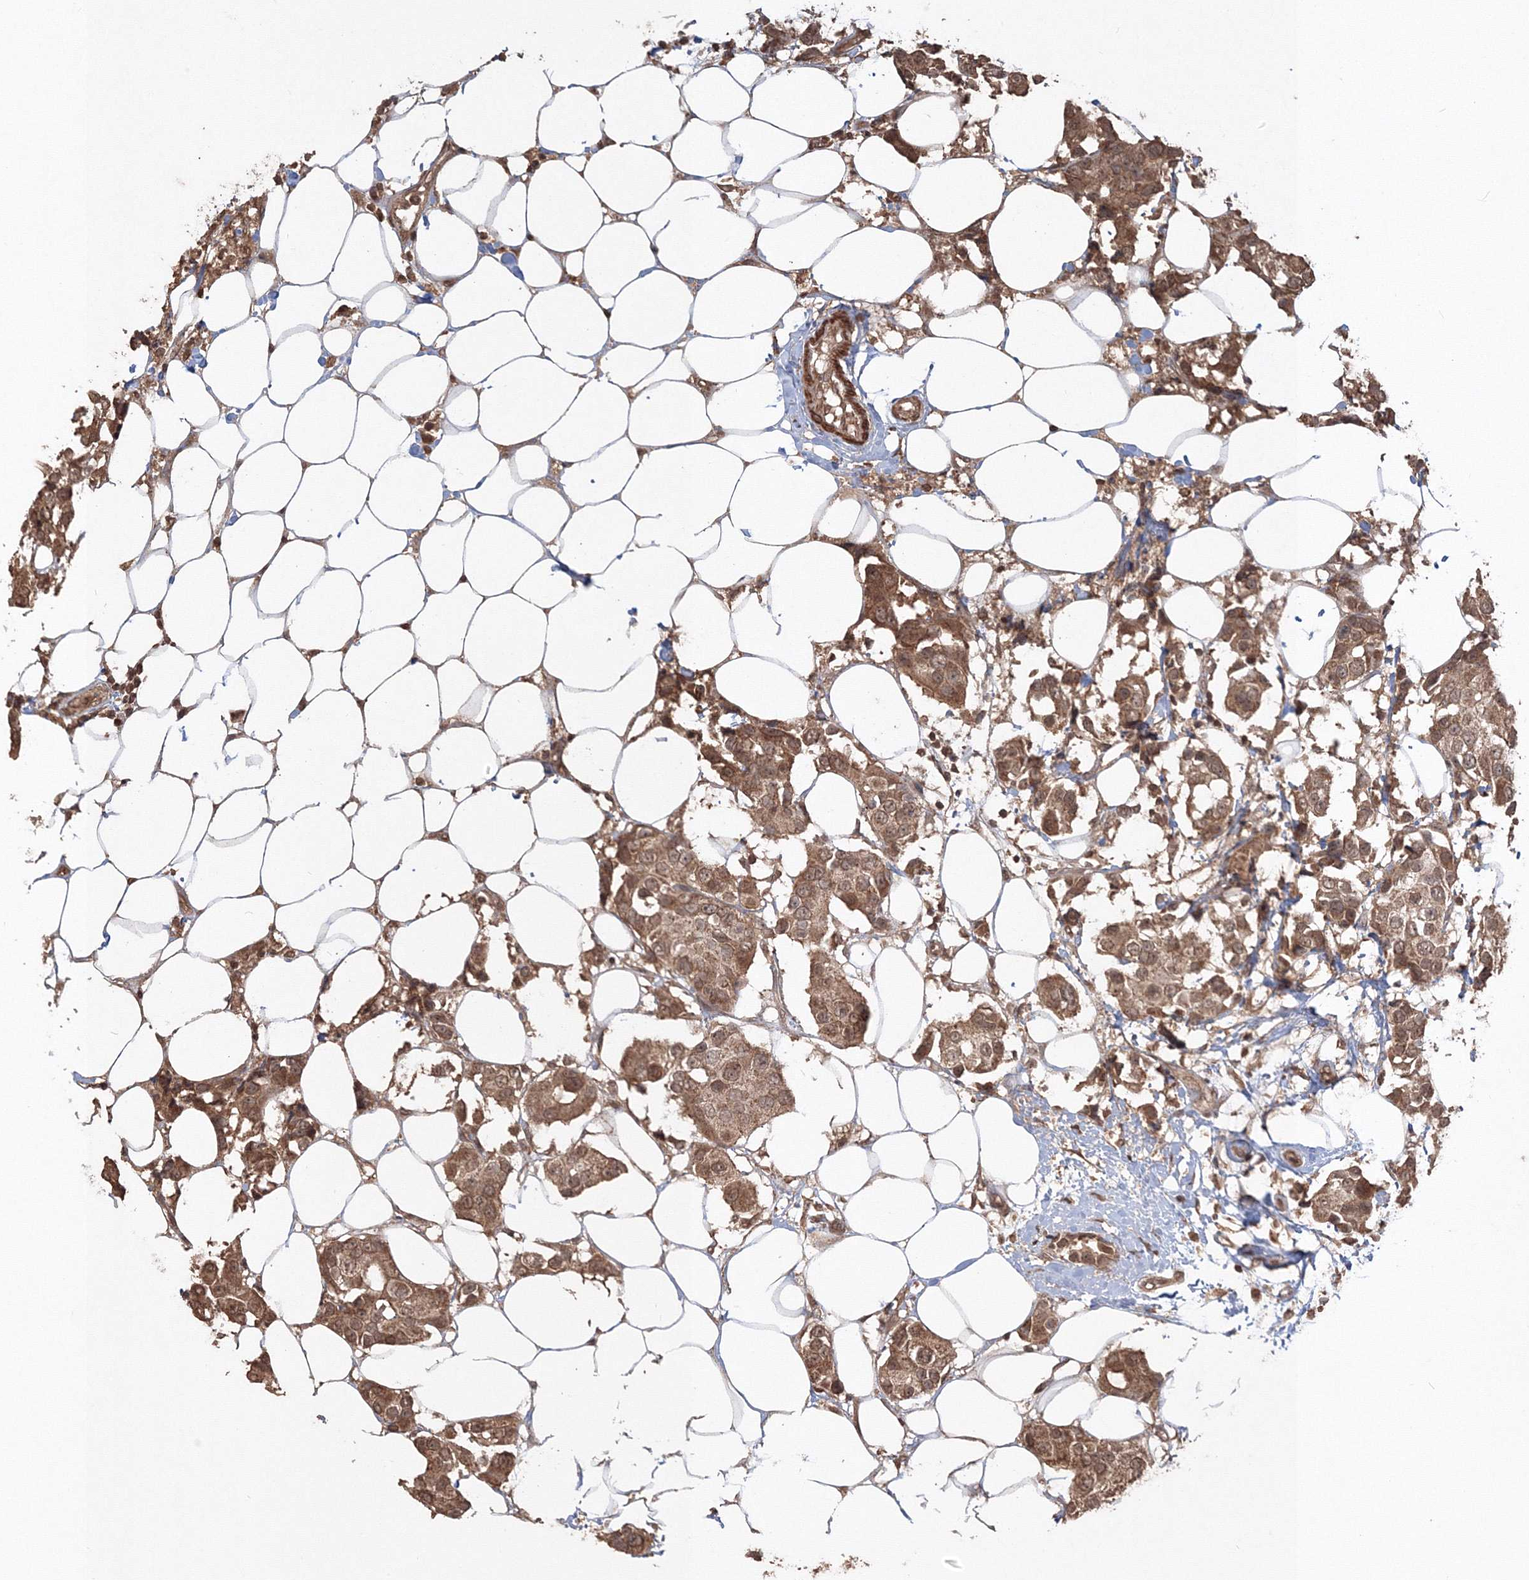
{"staining": {"intensity": "moderate", "quantity": ">75%", "location": "cytoplasmic/membranous,nuclear"}, "tissue": "breast cancer", "cell_type": "Tumor cells", "image_type": "cancer", "snomed": [{"axis": "morphology", "description": "Normal tissue, NOS"}, {"axis": "morphology", "description": "Duct carcinoma"}, {"axis": "topography", "description": "Breast"}], "caption": "Human breast intraductal carcinoma stained for a protein (brown) exhibits moderate cytoplasmic/membranous and nuclear positive staining in approximately >75% of tumor cells.", "gene": "CCDC122", "patient": {"sex": "female", "age": 39}}